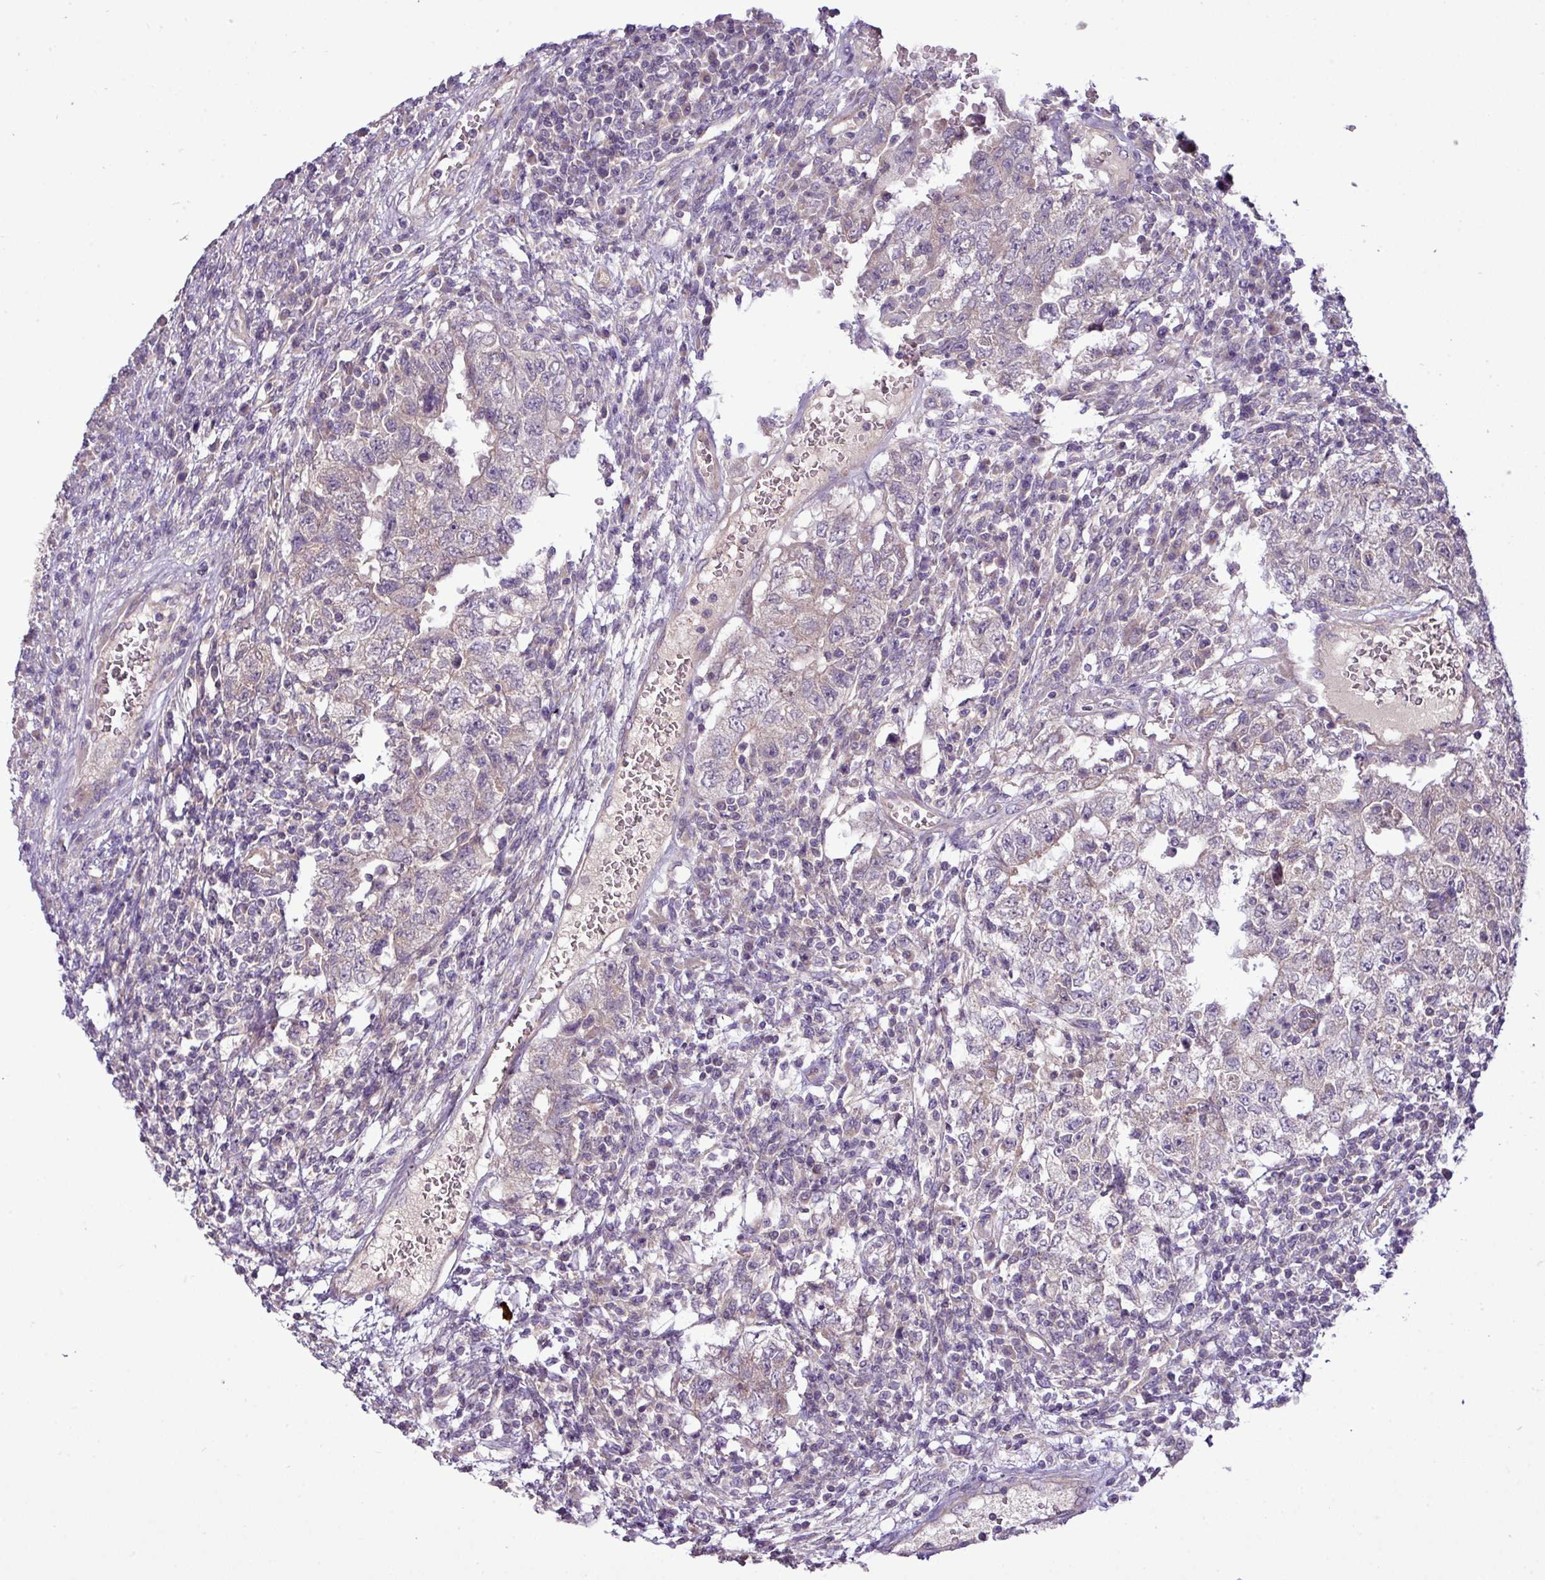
{"staining": {"intensity": "negative", "quantity": "none", "location": "none"}, "tissue": "testis cancer", "cell_type": "Tumor cells", "image_type": "cancer", "snomed": [{"axis": "morphology", "description": "Carcinoma, Embryonal, NOS"}, {"axis": "topography", "description": "Testis"}], "caption": "Immunohistochemical staining of human testis cancer (embryonal carcinoma) reveals no significant staining in tumor cells. (Stains: DAB IHC with hematoxylin counter stain, Microscopy: brightfield microscopy at high magnification).", "gene": "XIAP", "patient": {"sex": "male", "age": 26}}